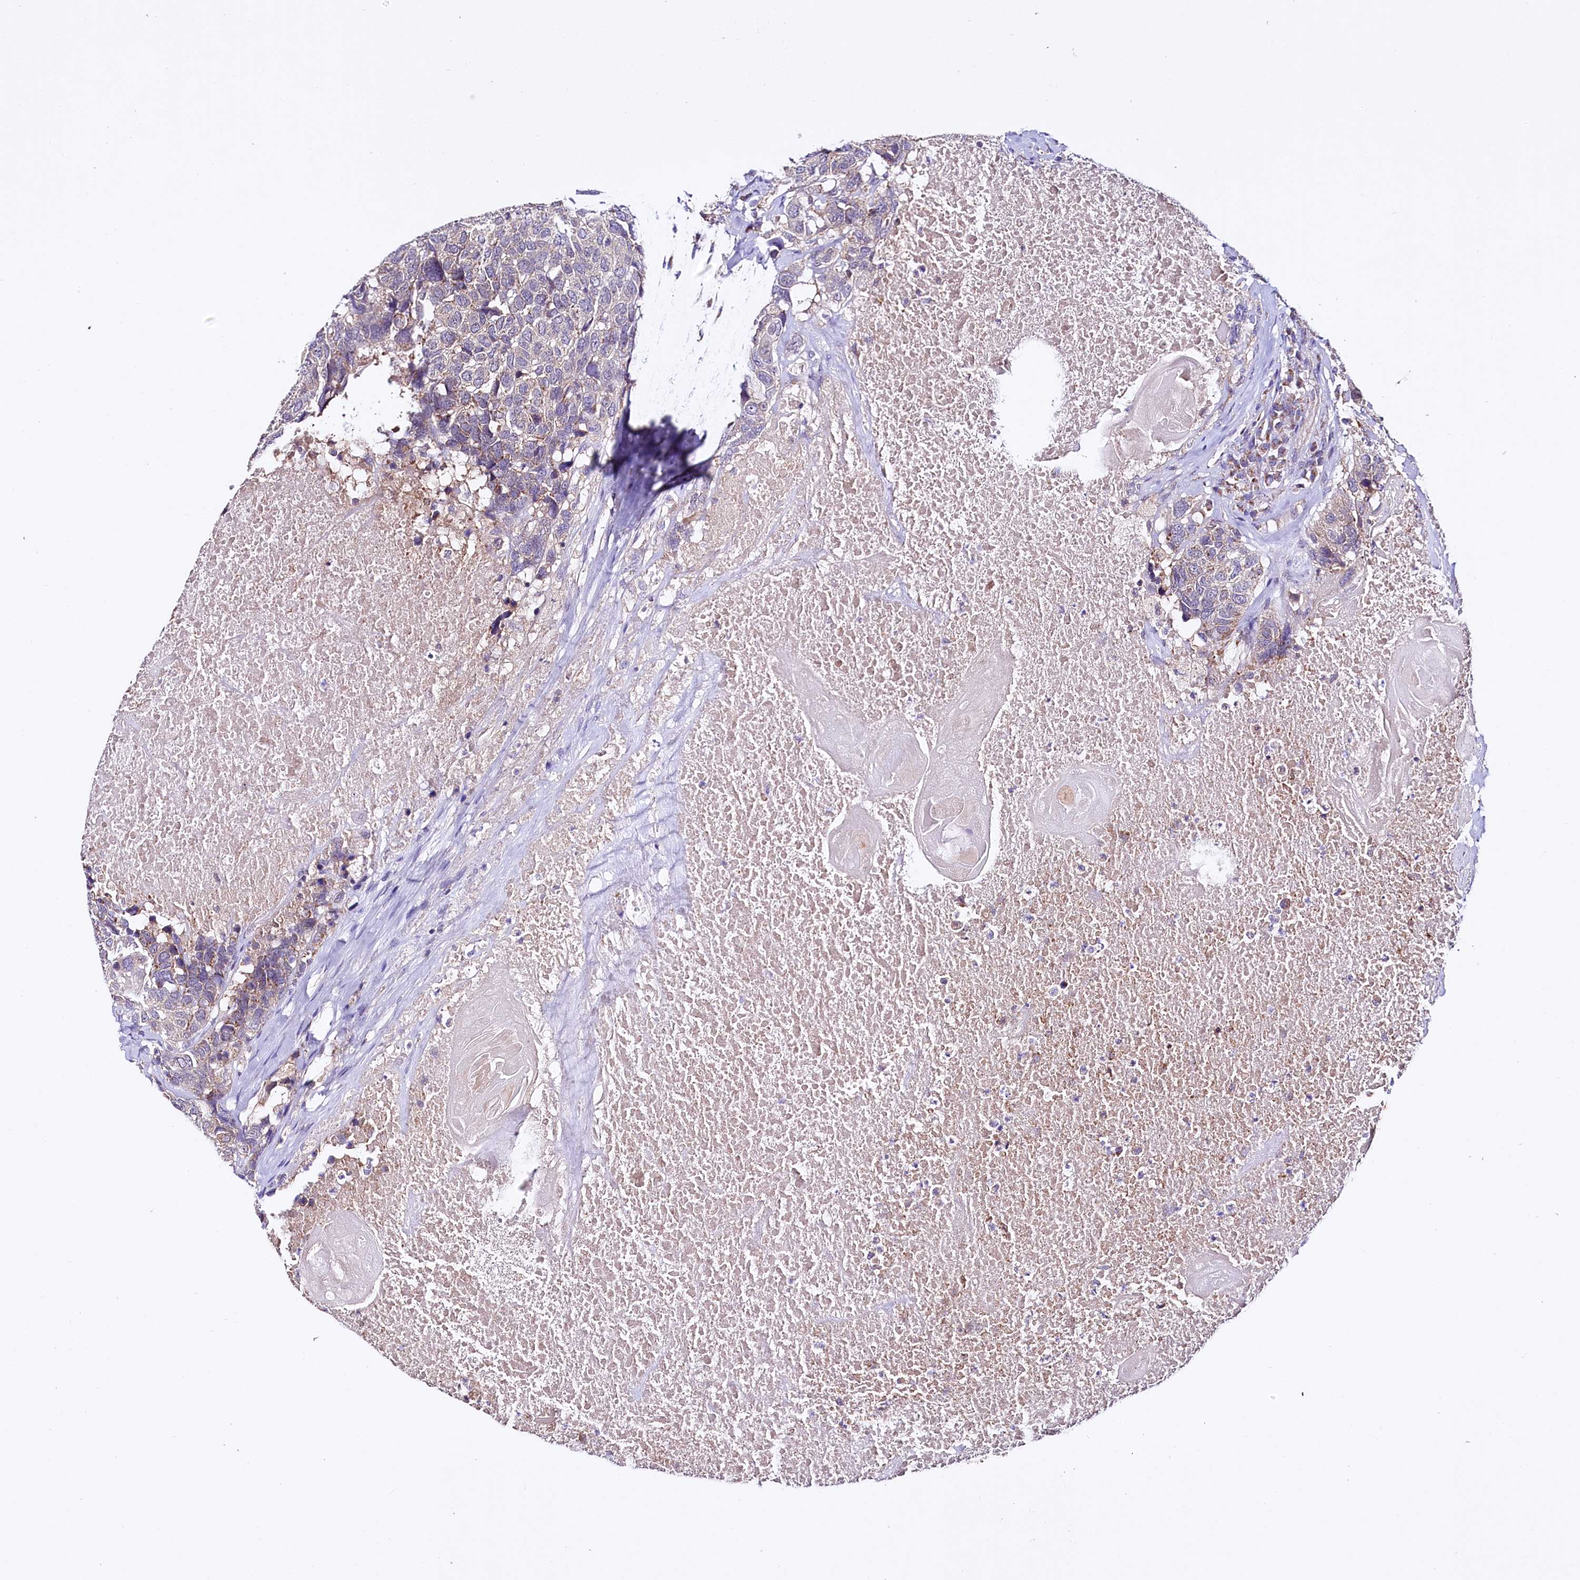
{"staining": {"intensity": "negative", "quantity": "none", "location": "none"}, "tissue": "head and neck cancer", "cell_type": "Tumor cells", "image_type": "cancer", "snomed": [{"axis": "morphology", "description": "Squamous cell carcinoma, NOS"}, {"axis": "topography", "description": "Head-Neck"}], "caption": "Immunohistochemistry (IHC) of human head and neck cancer shows no staining in tumor cells.", "gene": "CEP295", "patient": {"sex": "male", "age": 66}}